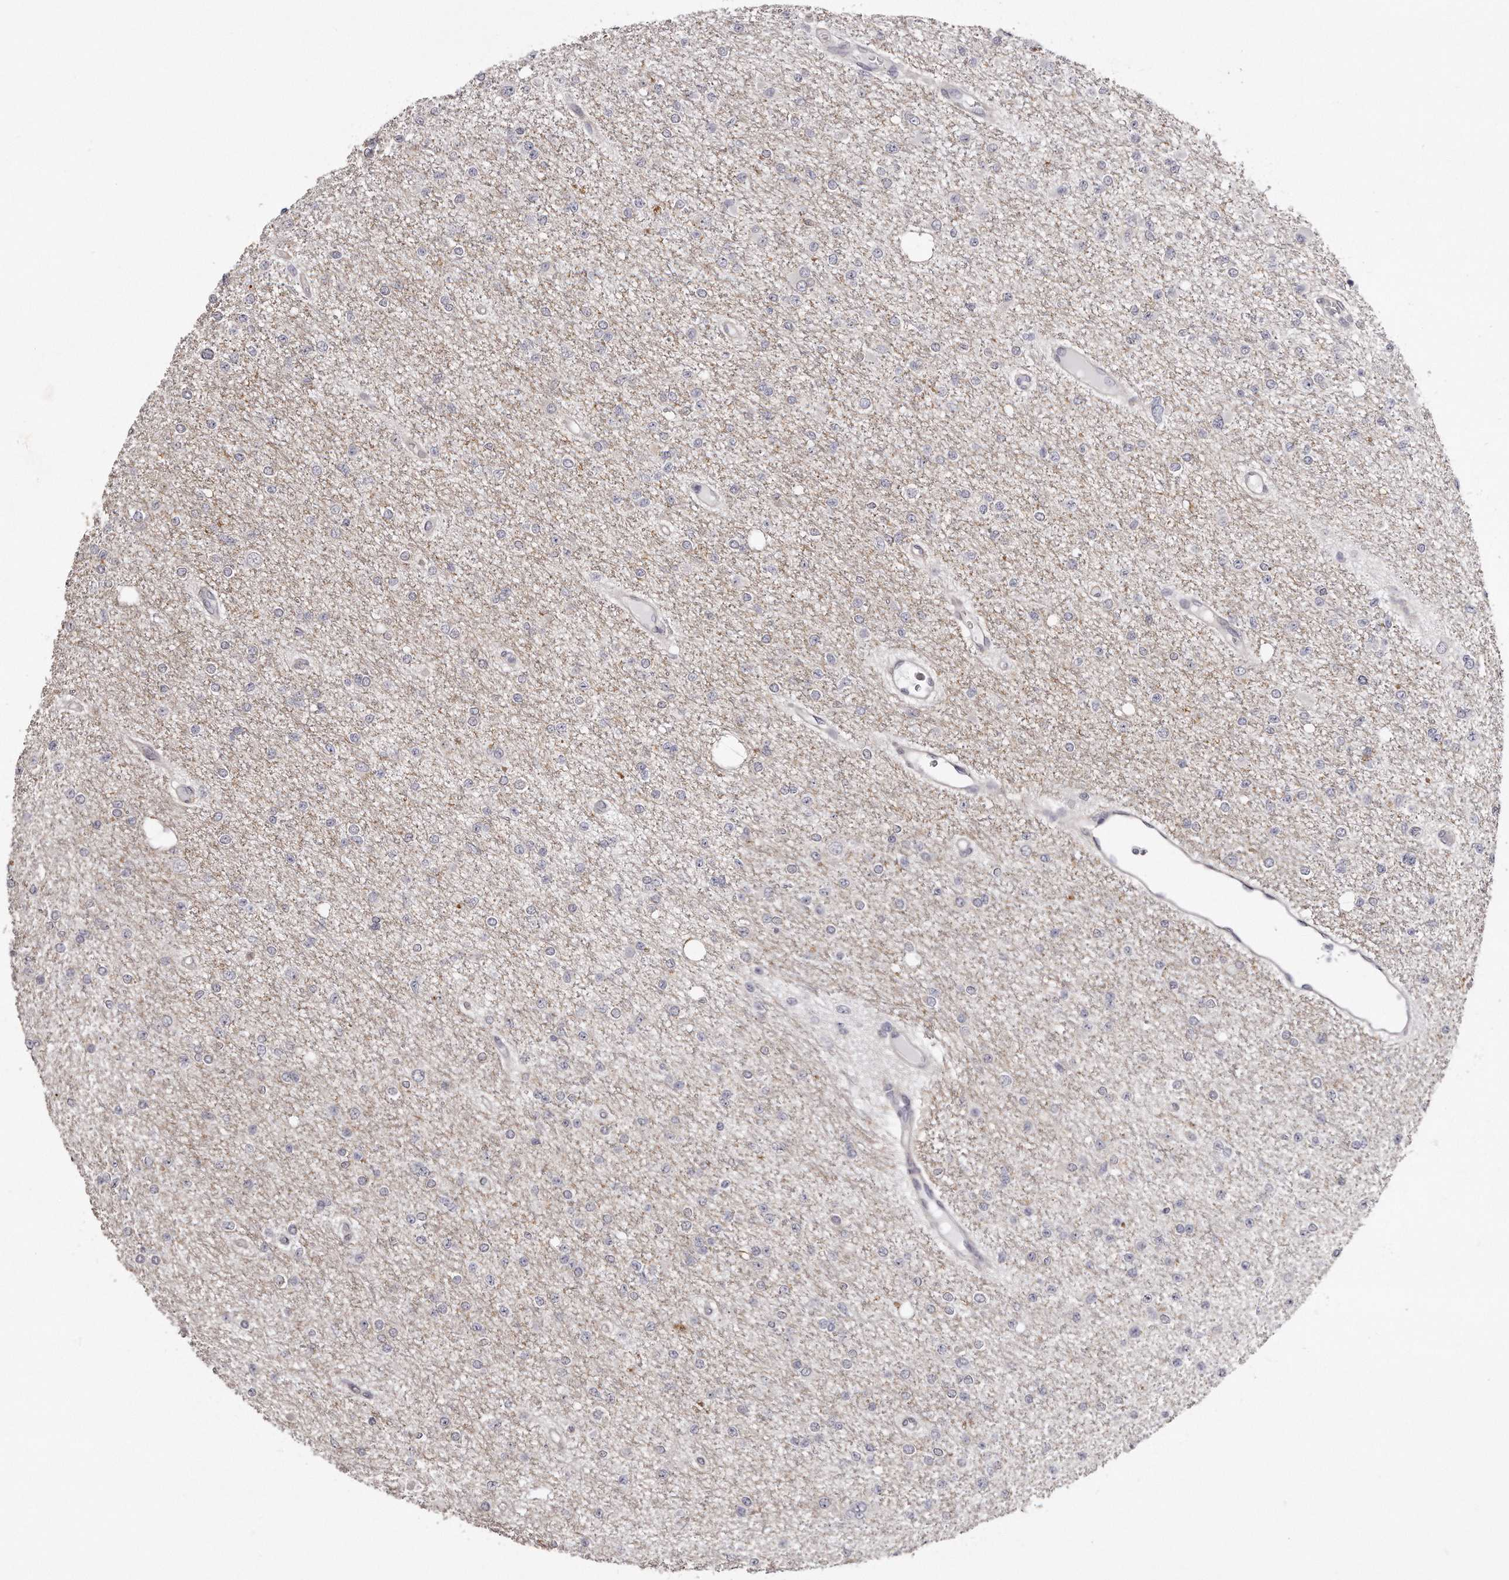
{"staining": {"intensity": "negative", "quantity": "none", "location": "none"}, "tissue": "glioma", "cell_type": "Tumor cells", "image_type": "cancer", "snomed": [{"axis": "morphology", "description": "Glioma, malignant, Low grade"}, {"axis": "topography", "description": "Brain"}], "caption": "Tumor cells show no significant positivity in low-grade glioma (malignant).", "gene": "TRAPPC14", "patient": {"sex": "female", "age": 22}}